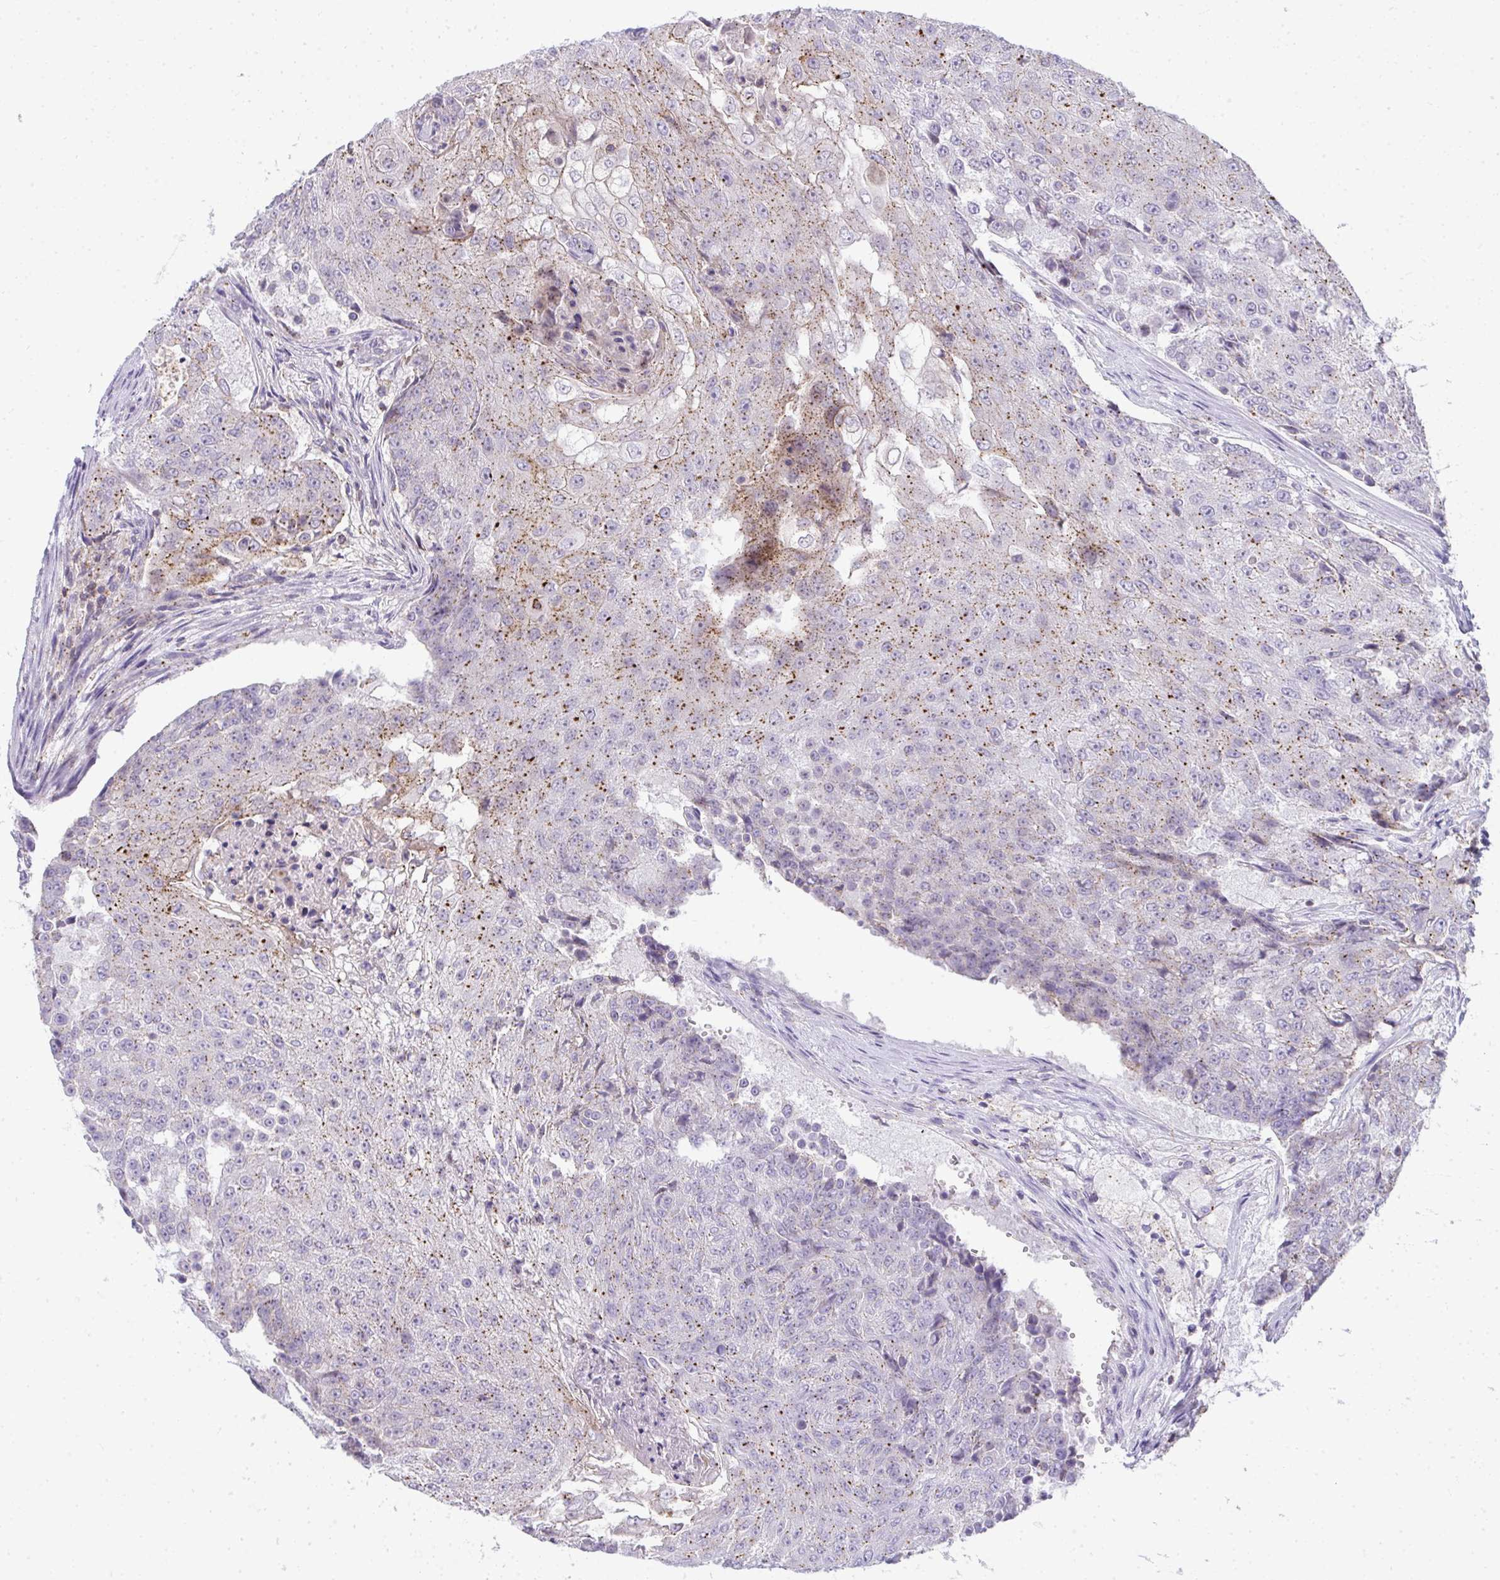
{"staining": {"intensity": "moderate", "quantity": "25%-75%", "location": "cytoplasmic/membranous"}, "tissue": "urothelial cancer", "cell_type": "Tumor cells", "image_type": "cancer", "snomed": [{"axis": "morphology", "description": "Urothelial carcinoma, High grade"}, {"axis": "topography", "description": "Urinary bladder"}], "caption": "Human urothelial carcinoma (high-grade) stained with a brown dye shows moderate cytoplasmic/membranous positive positivity in approximately 25%-75% of tumor cells.", "gene": "VPS4B", "patient": {"sex": "female", "age": 63}}